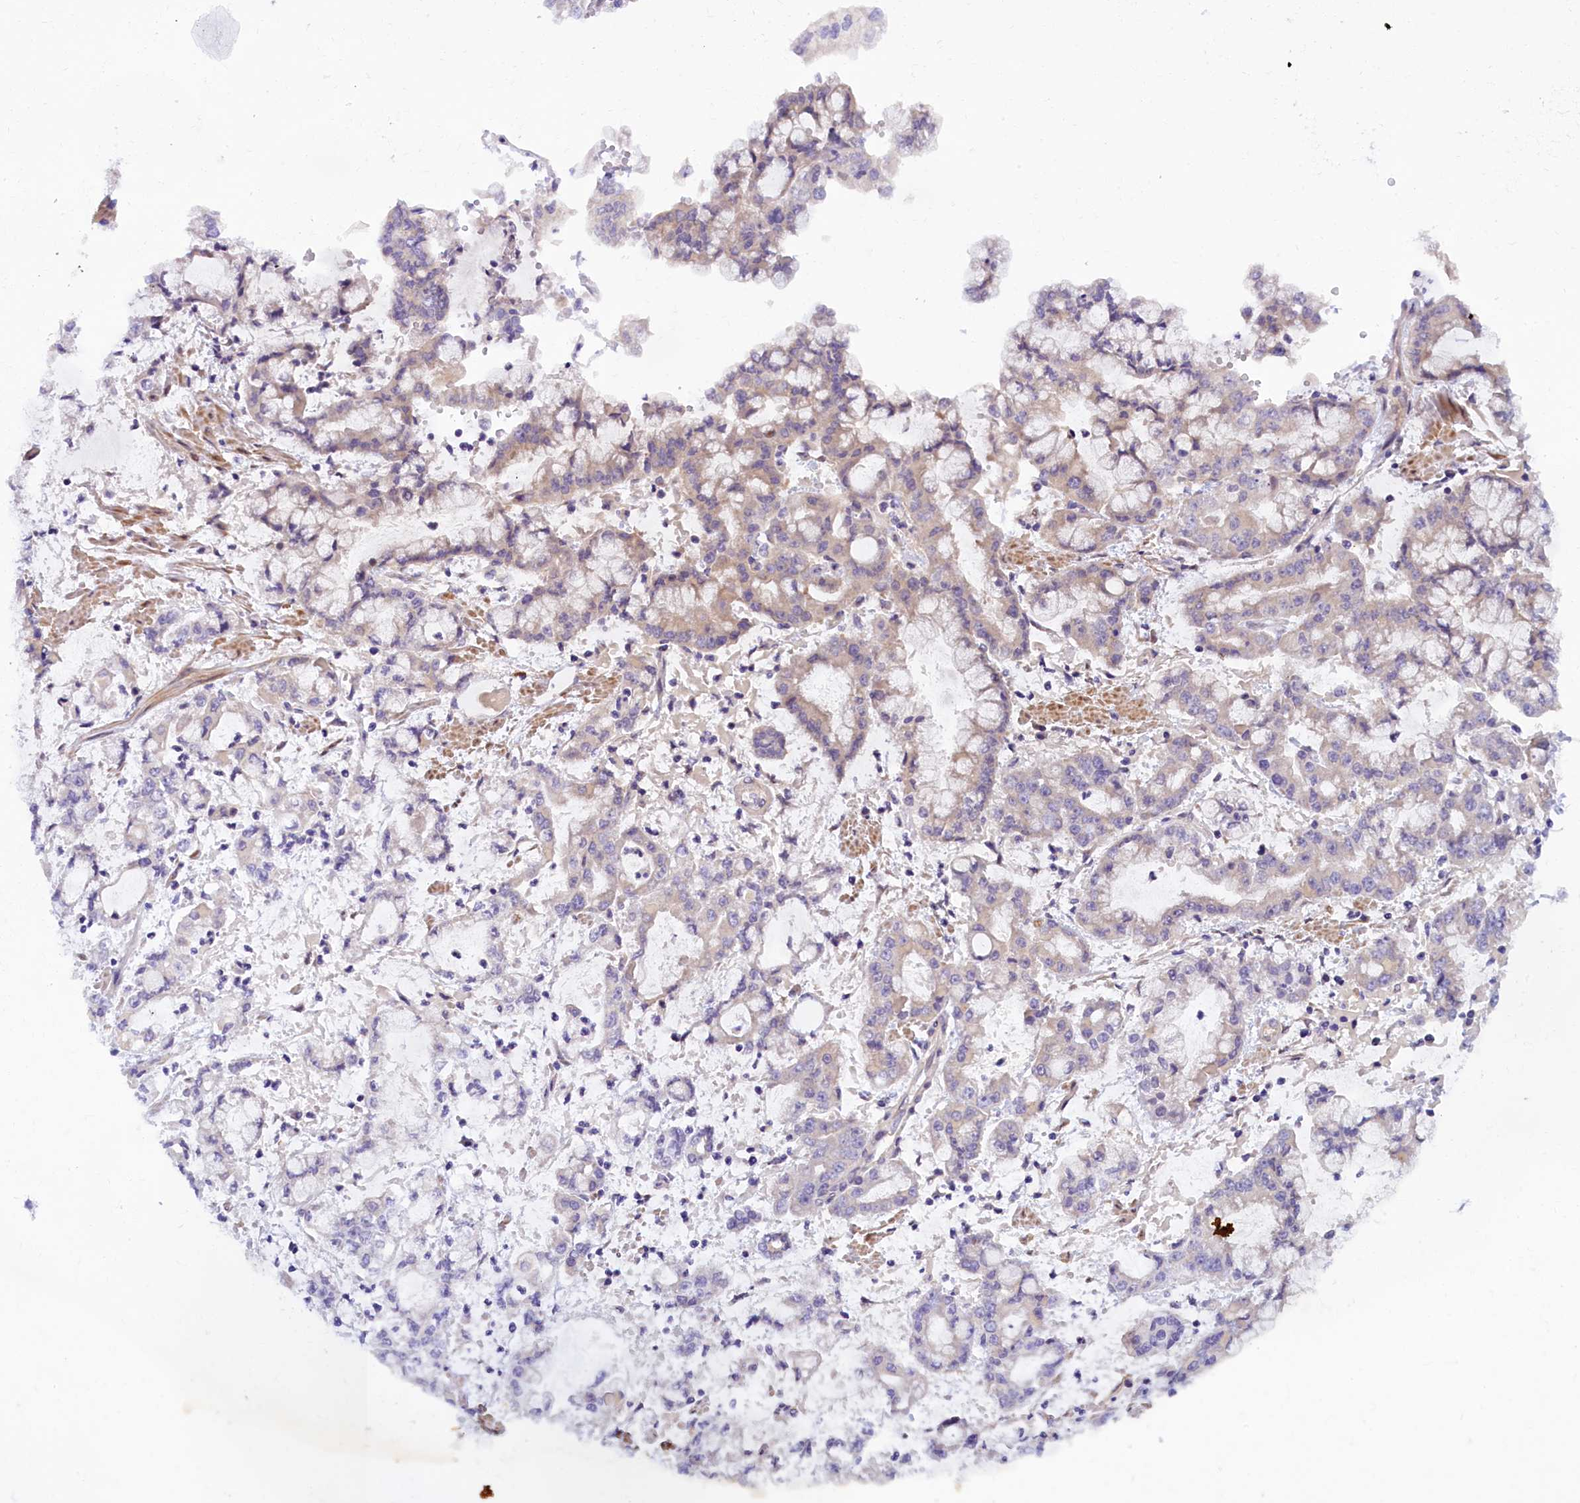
{"staining": {"intensity": "negative", "quantity": "none", "location": "none"}, "tissue": "stomach cancer", "cell_type": "Tumor cells", "image_type": "cancer", "snomed": [{"axis": "morphology", "description": "Adenocarcinoma, NOS"}, {"axis": "topography", "description": "Stomach"}], "caption": "Immunohistochemical staining of human stomach cancer (adenocarcinoma) exhibits no significant staining in tumor cells.", "gene": "CCDC9B", "patient": {"sex": "male", "age": 76}}